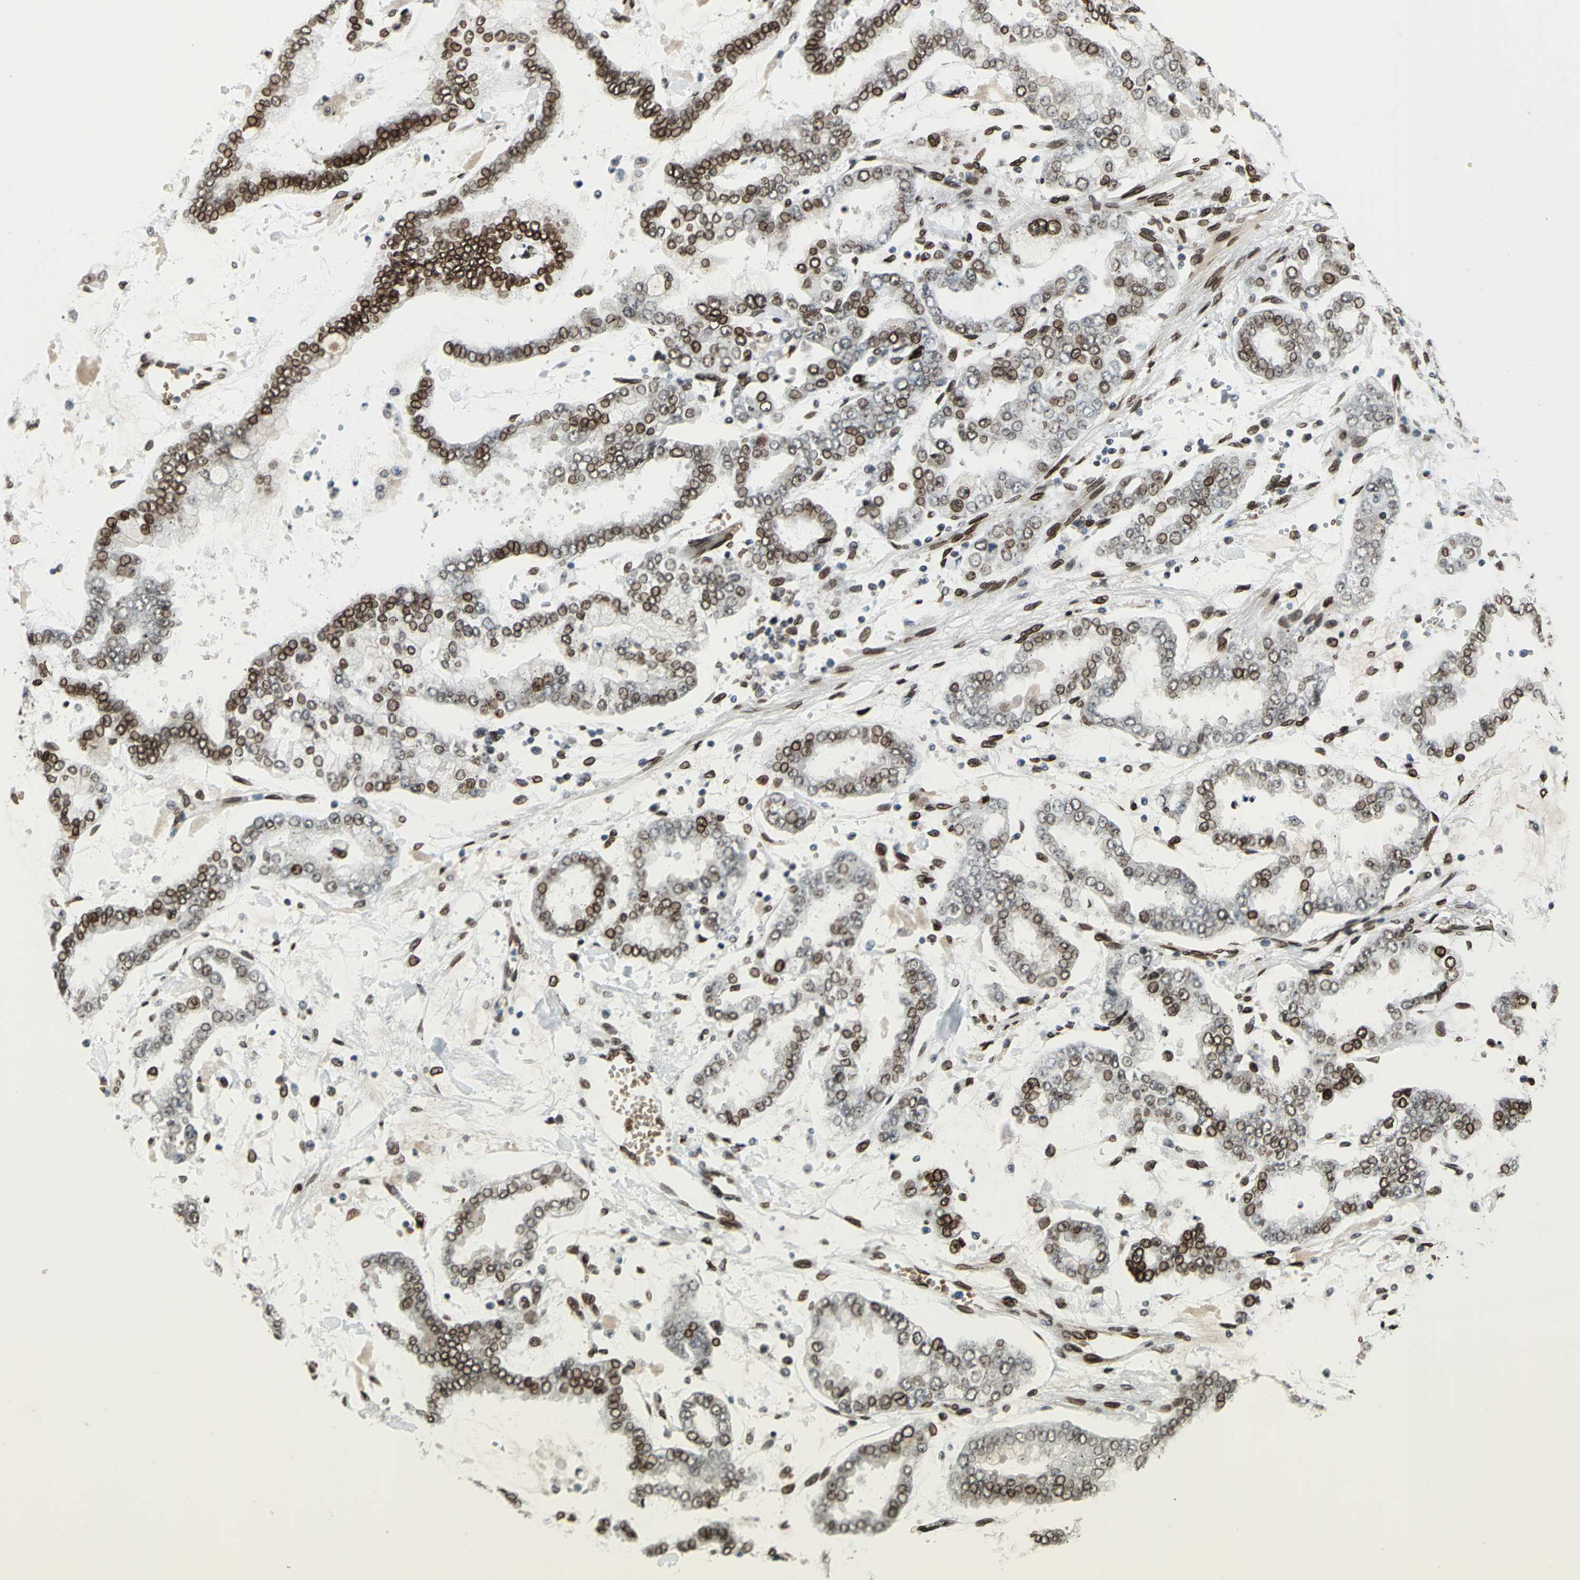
{"staining": {"intensity": "strong", "quantity": "25%-75%", "location": "cytoplasmic/membranous,nuclear"}, "tissue": "stomach cancer", "cell_type": "Tumor cells", "image_type": "cancer", "snomed": [{"axis": "morphology", "description": "Normal tissue, NOS"}, {"axis": "morphology", "description": "Adenocarcinoma, NOS"}, {"axis": "topography", "description": "Stomach, upper"}, {"axis": "topography", "description": "Stomach"}], "caption": "Strong cytoplasmic/membranous and nuclear protein staining is appreciated in about 25%-75% of tumor cells in stomach adenocarcinoma. The staining was performed using DAB (3,3'-diaminobenzidine) to visualize the protein expression in brown, while the nuclei were stained in blue with hematoxylin (Magnification: 20x).", "gene": "ISY1", "patient": {"sex": "male", "age": 76}}